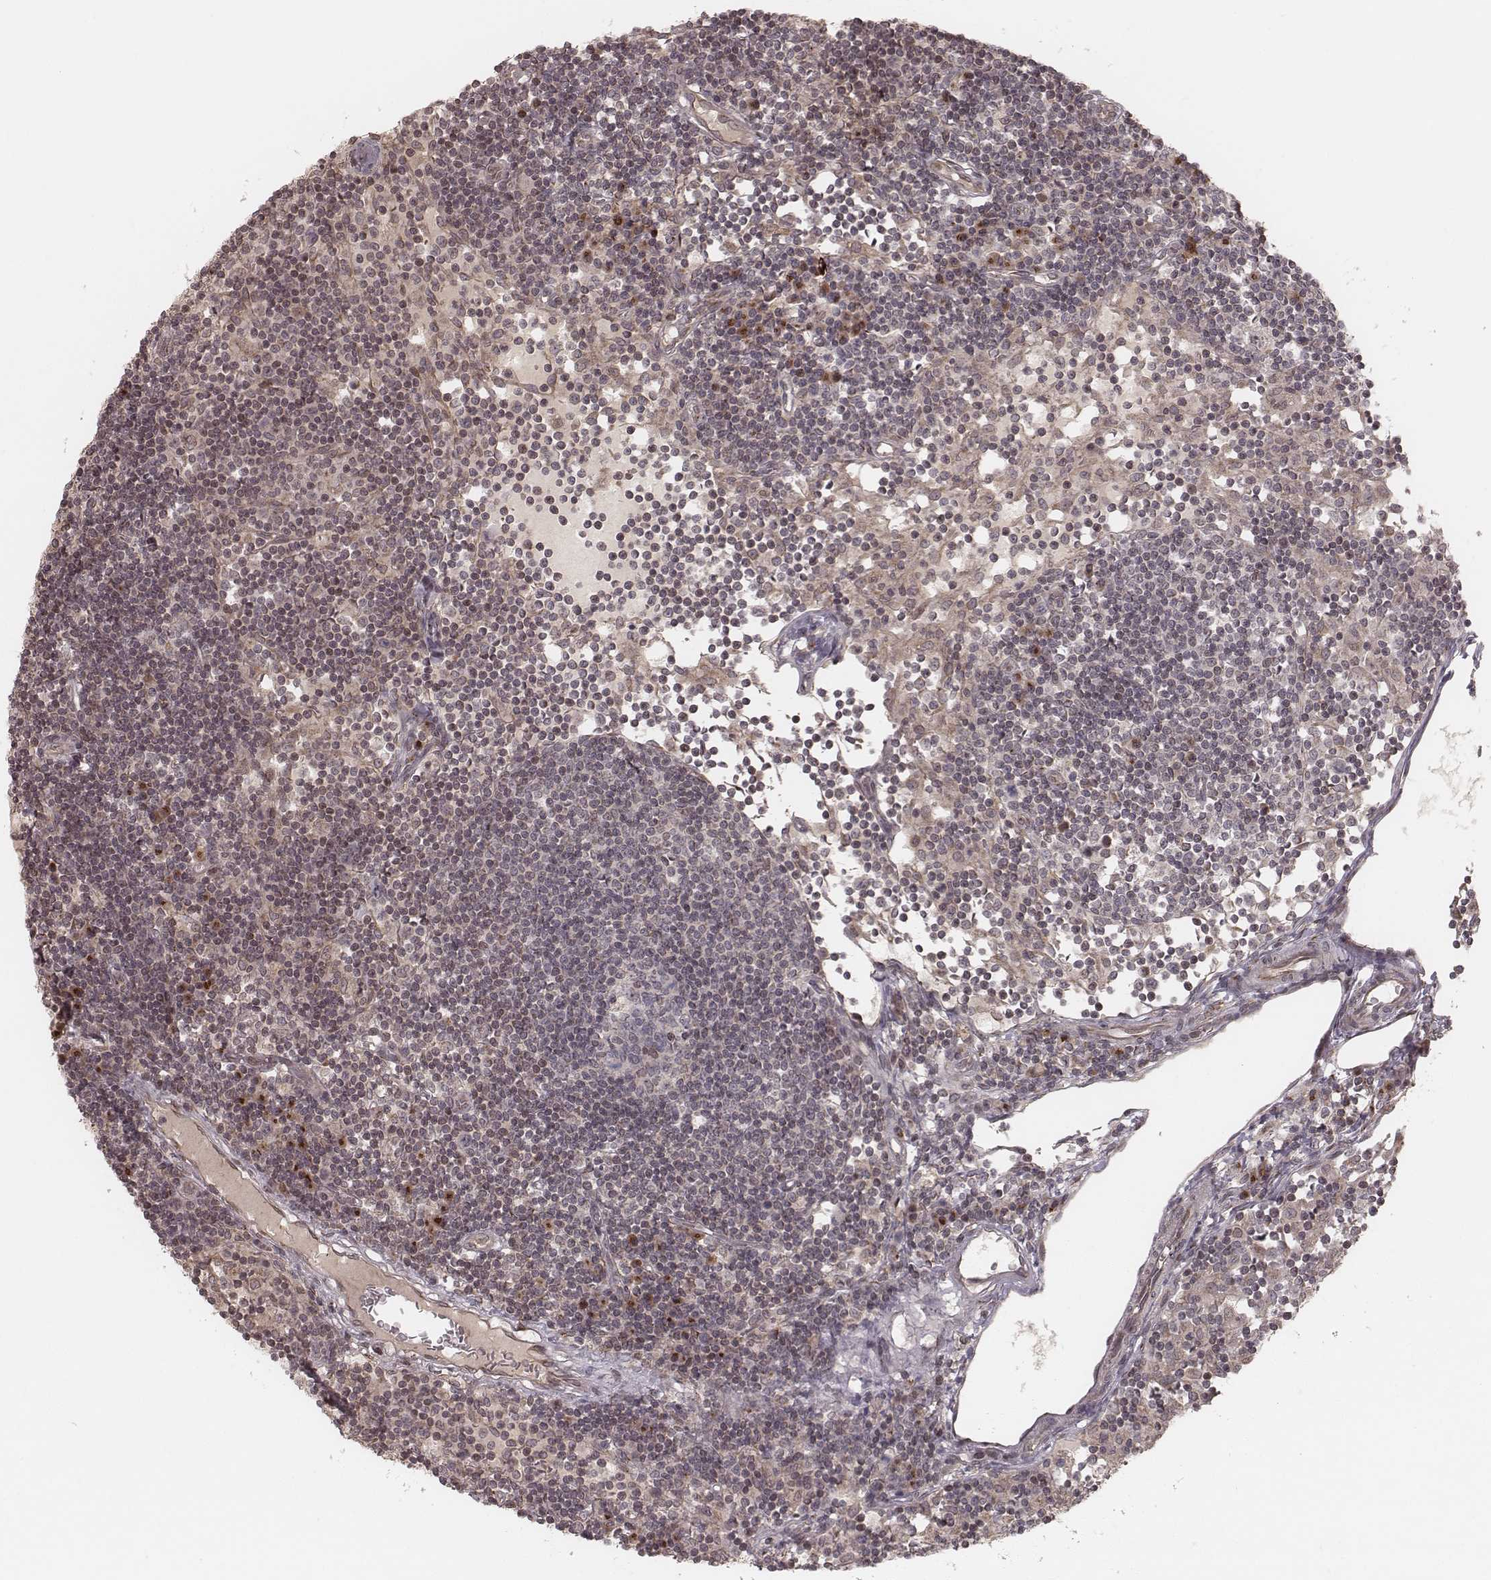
{"staining": {"intensity": "moderate", "quantity": "<25%", "location": "cytoplasmic/membranous"}, "tissue": "lymph node", "cell_type": "Germinal center cells", "image_type": "normal", "snomed": [{"axis": "morphology", "description": "Normal tissue, NOS"}, {"axis": "topography", "description": "Lymph node"}], "caption": "Immunohistochemical staining of unremarkable human lymph node reveals low levels of moderate cytoplasmic/membranous staining in about <25% of germinal center cells.", "gene": "MYO19", "patient": {"sex": "female", "age": 72}}